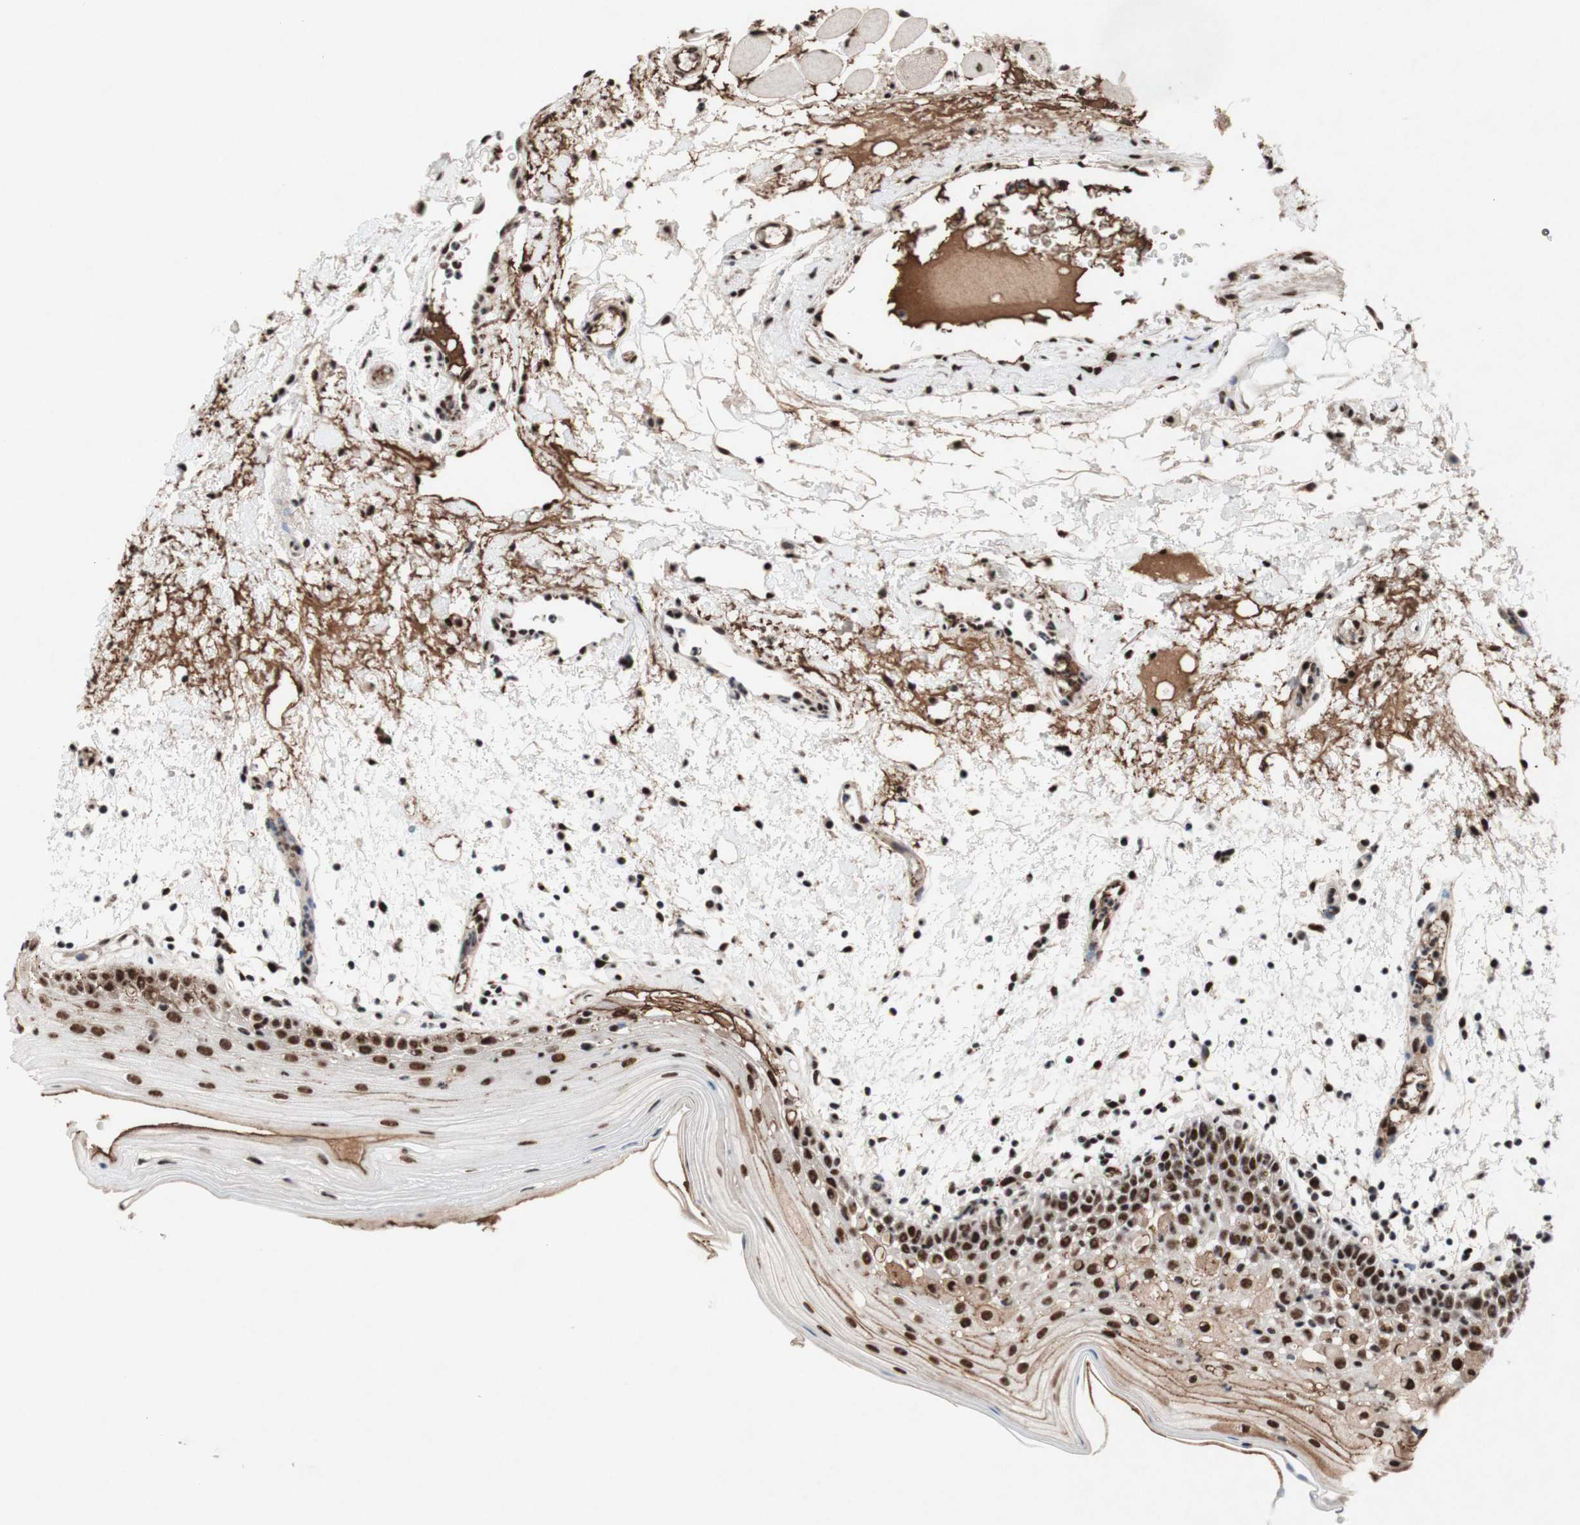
{"staining": {"intensity": "strong", "quantity": ">75%", "location": "nuclear"}, "tissue": "oral mucosa", "cell_type": "Squamous epithelial cells", "image_type": "normal", "snomed": [{"axis": "morphology", "description": "Normal tissue, NOS"}, {"axis": "morphology", "description": "Squamous cell carcinoma, NOS"}, {"axis": "topography", "description": "Skeletal muscle"}, {"axis": "topography", "description": "Oral tissue"}], "caption": "A photomicrograph of oral mucosa stained for a protein shows strong nuclear brown staining in squamous epithelial cells. Using DAB (3,3'-diaminobenzidine) (brown) and hematoxylin (blue) stains, captured at high magnification using brightfield microscopy.", "gene": "TLE1", "patient": {"sex": "male", "age": 71}}